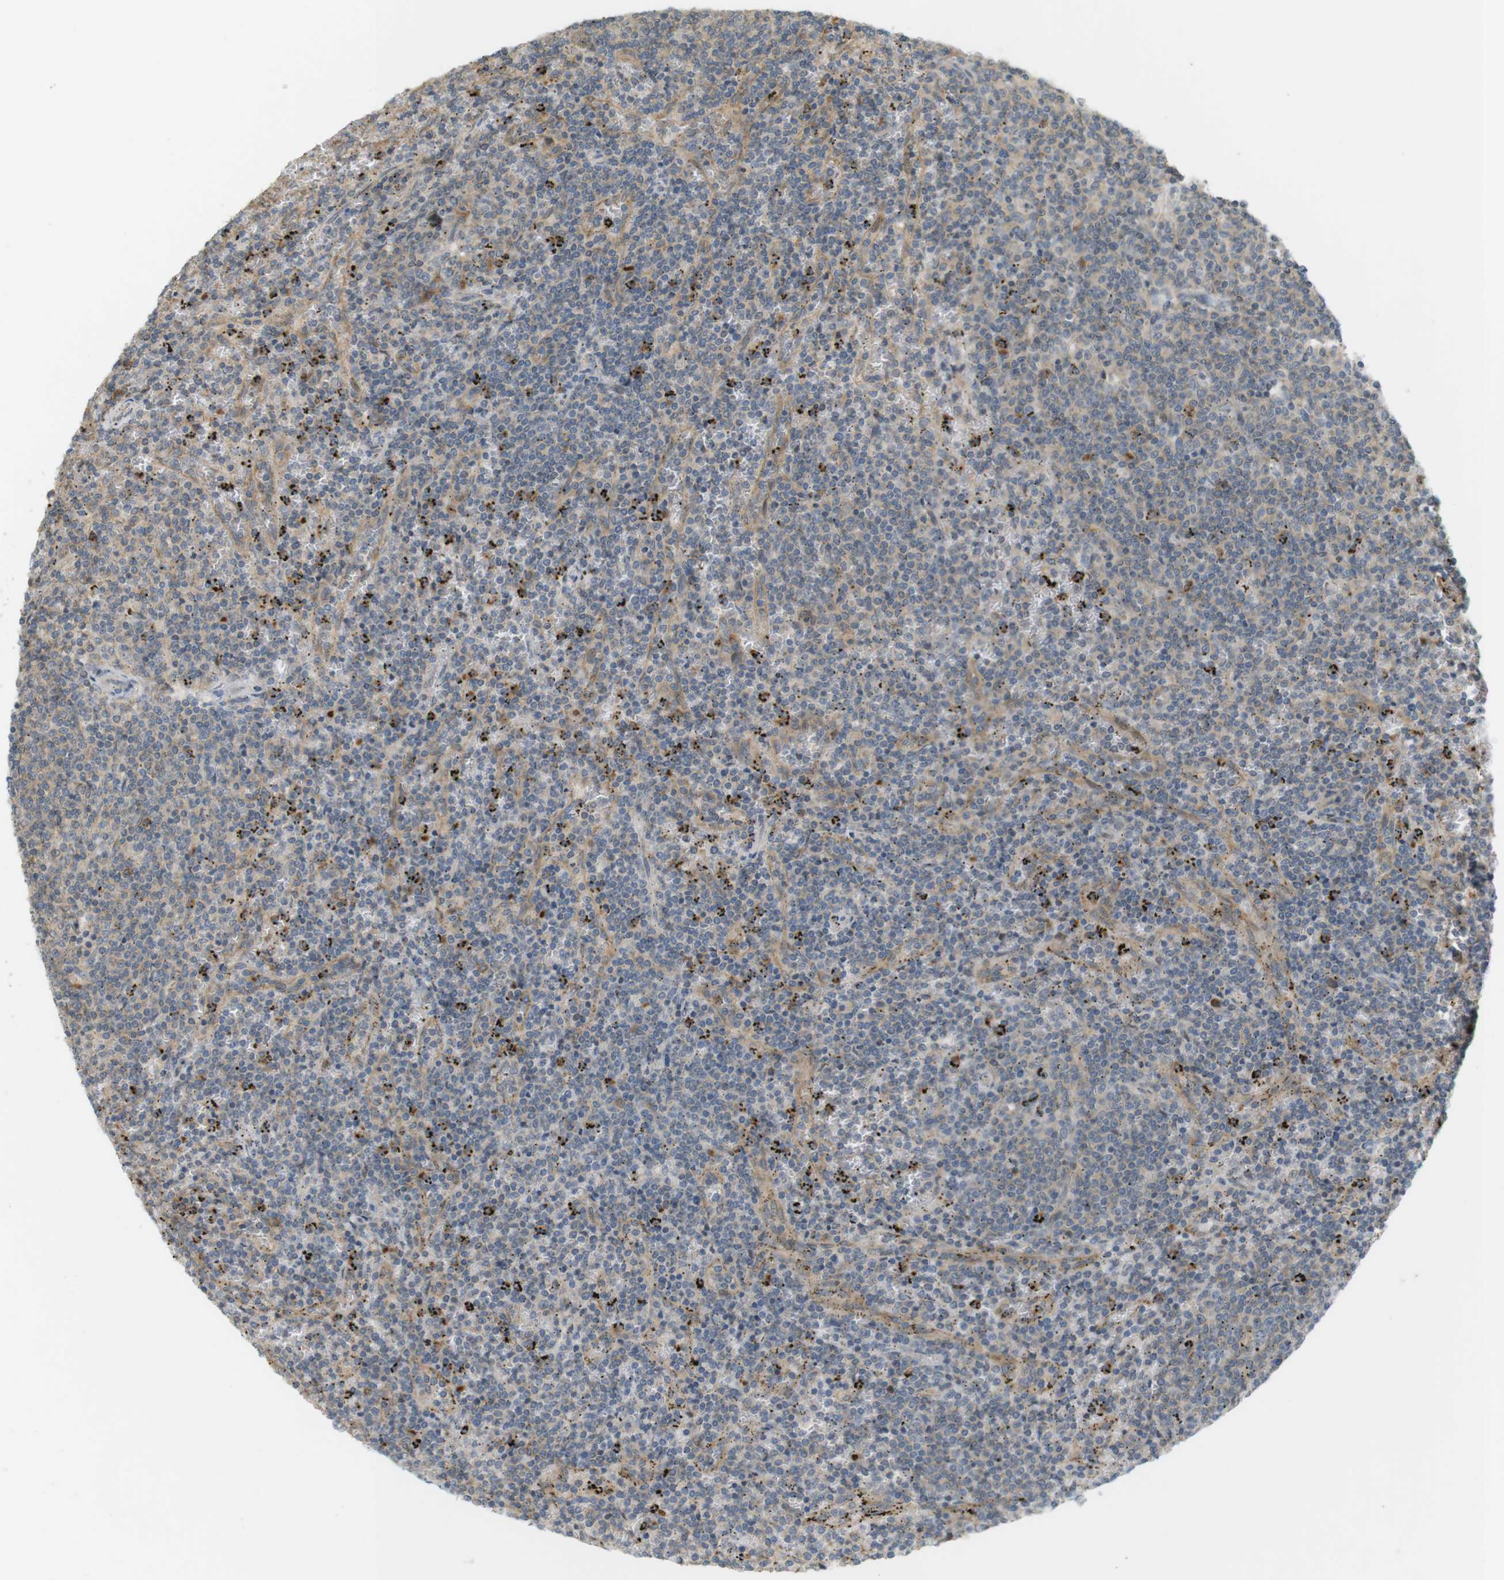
{"staining": {"intensity": "negative", "quantity": "none", "location": "none"}, "tissue": "lymphoma", "cell_type": "Tumor cells", "image_type": "cancer", "snomed": [{"axis": "morphology", "description": "Malignant lymphoma, non-Hodgkin's type, Low grade"}, {"axis": "topography", "description": "Spleen"}], "caption": "High power microscopy image of an IHC micrograph of lymphoma, revealing no significant positivity in tumor cells.", "gene": "CLRN3", "patient": {"sex": "female", "age": 50}}